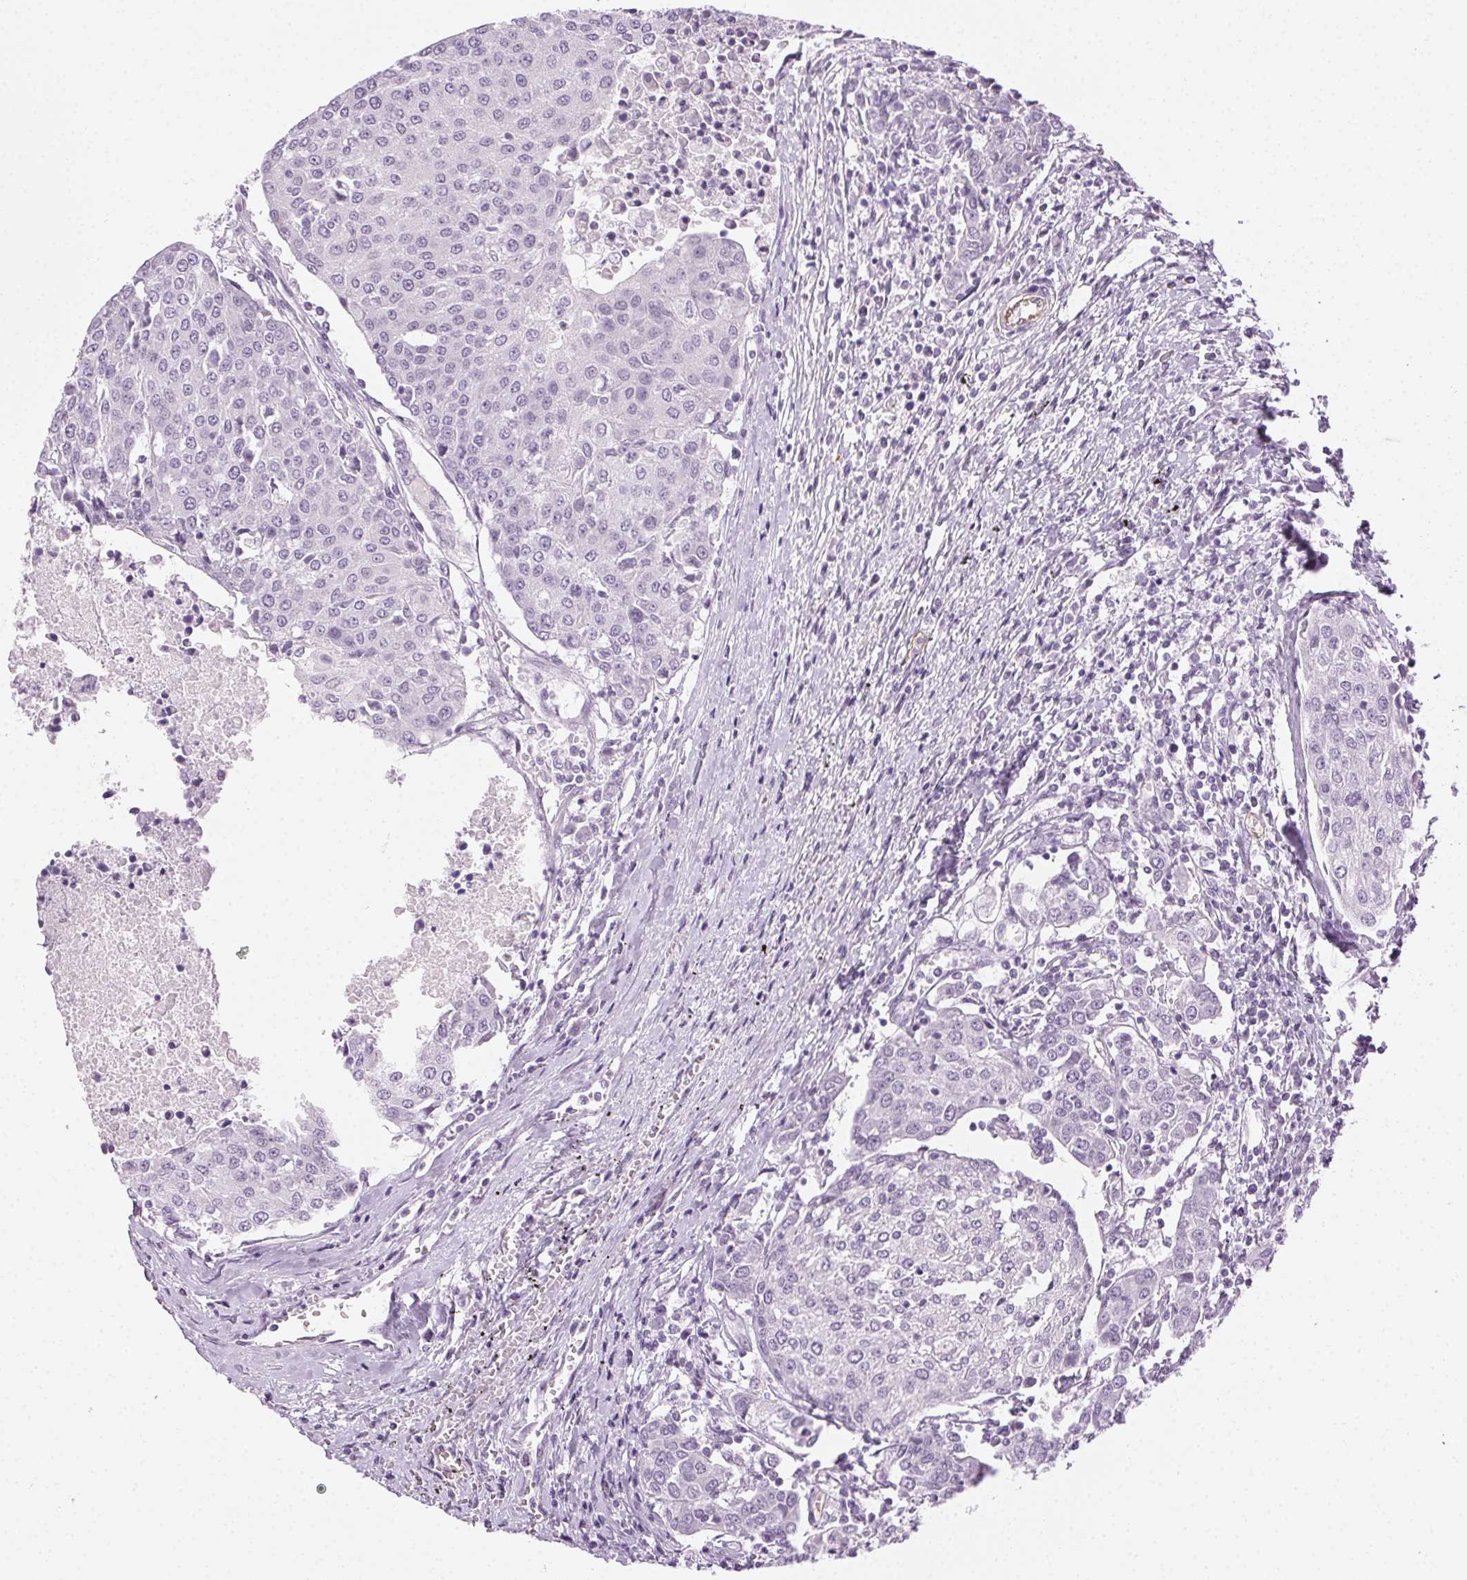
{"staining": {"intensity": "negative", "quantity": "none", "location": "none"}, "tissue": "urothelial cancer", "cell_type": "Tumor cells", "image_type": "cancer", "snomed": [{"axis": "morphology", "description": "Urothelial carcinoma, High grade"}, {"axis": "topography", "description": "Urinary bladder"}], "caption": "The immunohistochemistry histopathology image has no significant positivity in tumor cells of high-grade urothelial carcinoma tissue.", "gene": "AIF1L", "patient": {"sex": "female", "age": 85}}